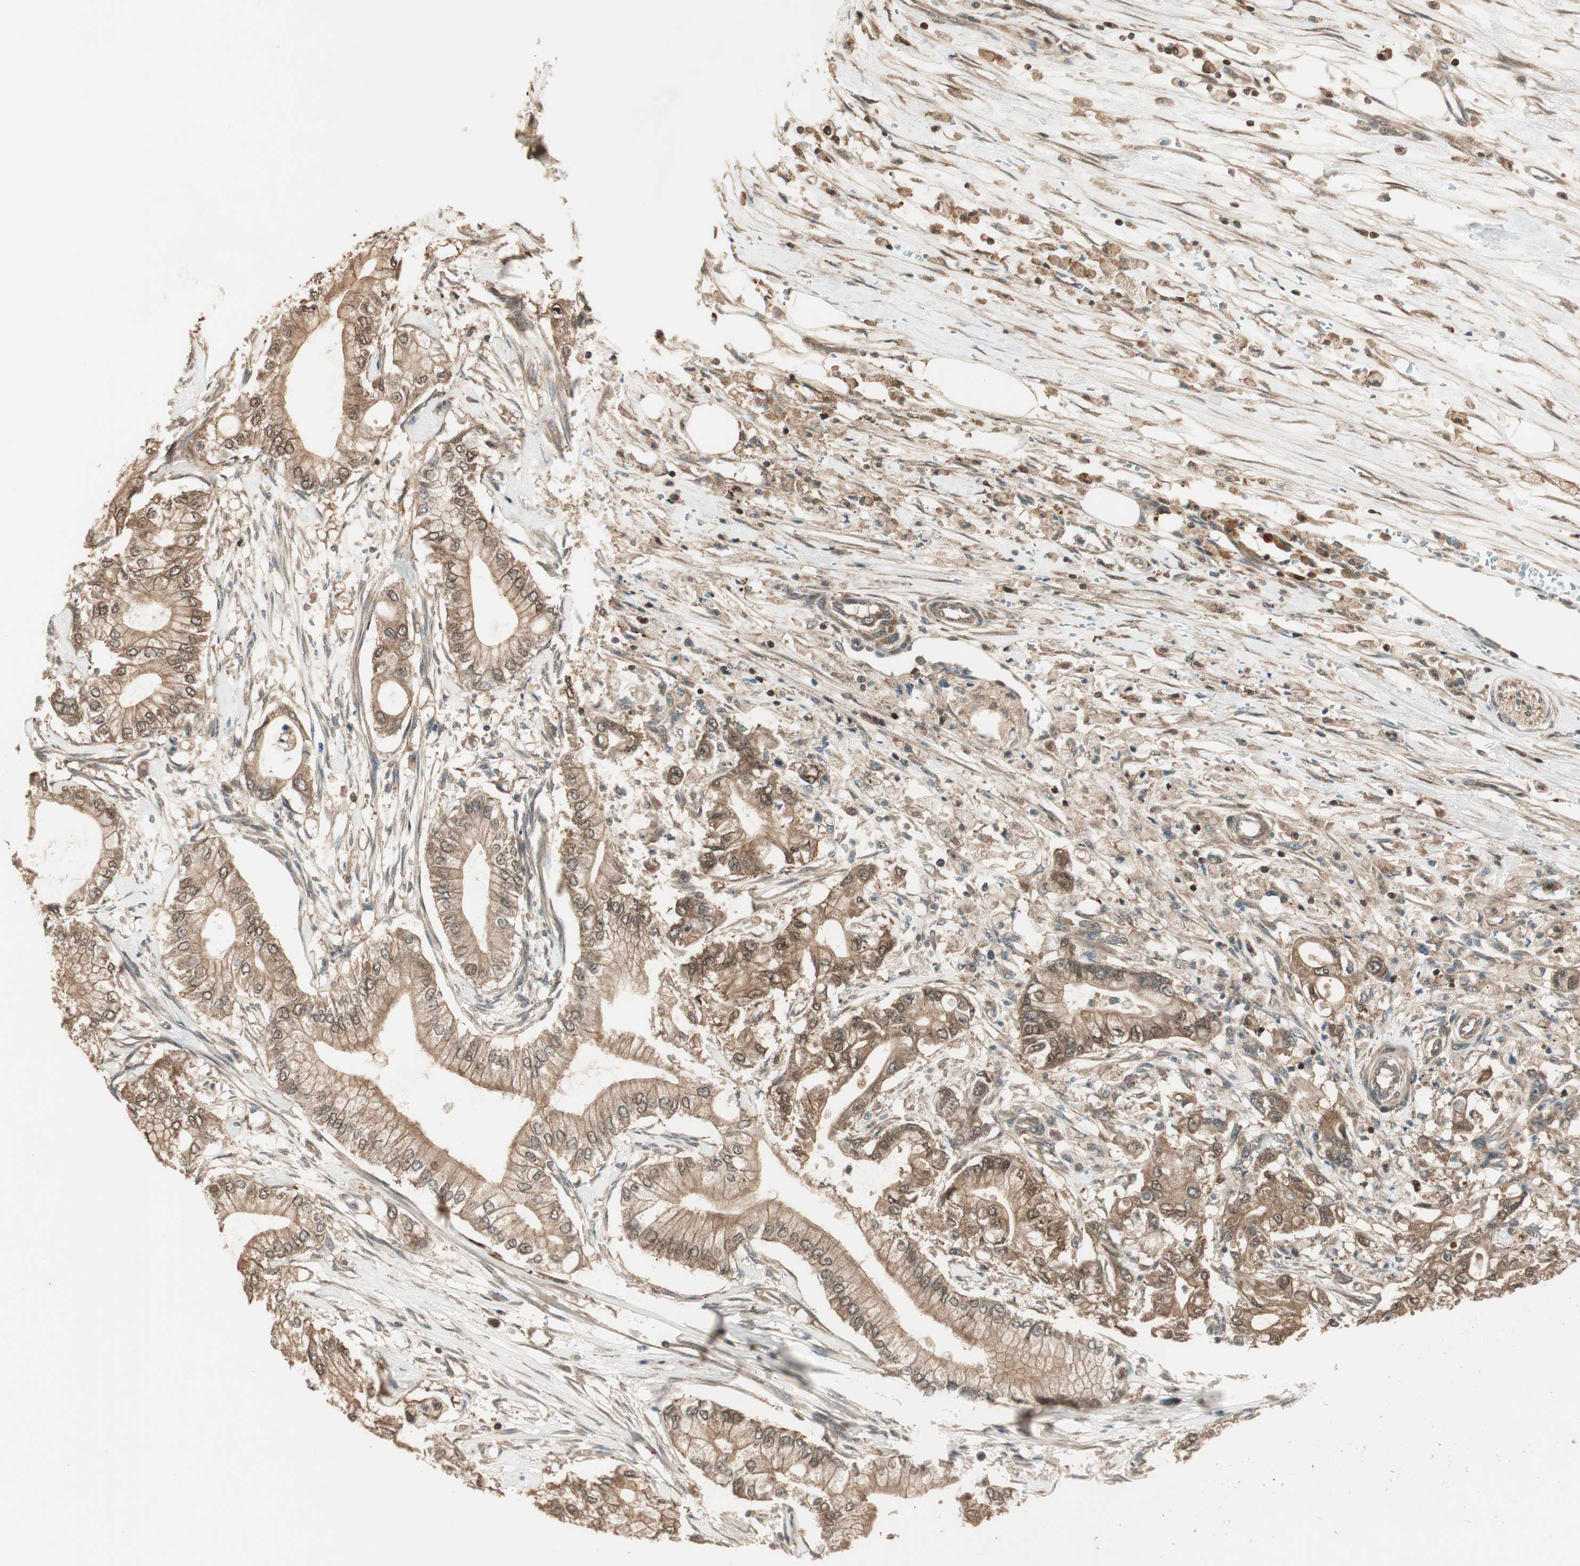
{"staining": {"intensity": "moderate", "quantity": ">75%", "location": "cytoplasmic/membranous,nuclear"}, "tissue": "pancreatic cancer", "cell_type": "Tumor cells", "image_type": "cancer", "snomed": [{"axis": "morphology", "description": "Adenocarcinoma, NOS"}, {"axis": "topography", "description": "Pancreas"}], "caption": "About >75% of tumor cells in pancreatic adenocarcinoma reveal moderate cytoplasmic/membranous and nuclear protein expression as visualized by brown immunohistochemical staining.", "gene": "CNOT4", "patient": {"sex": "male", "age": 70}}